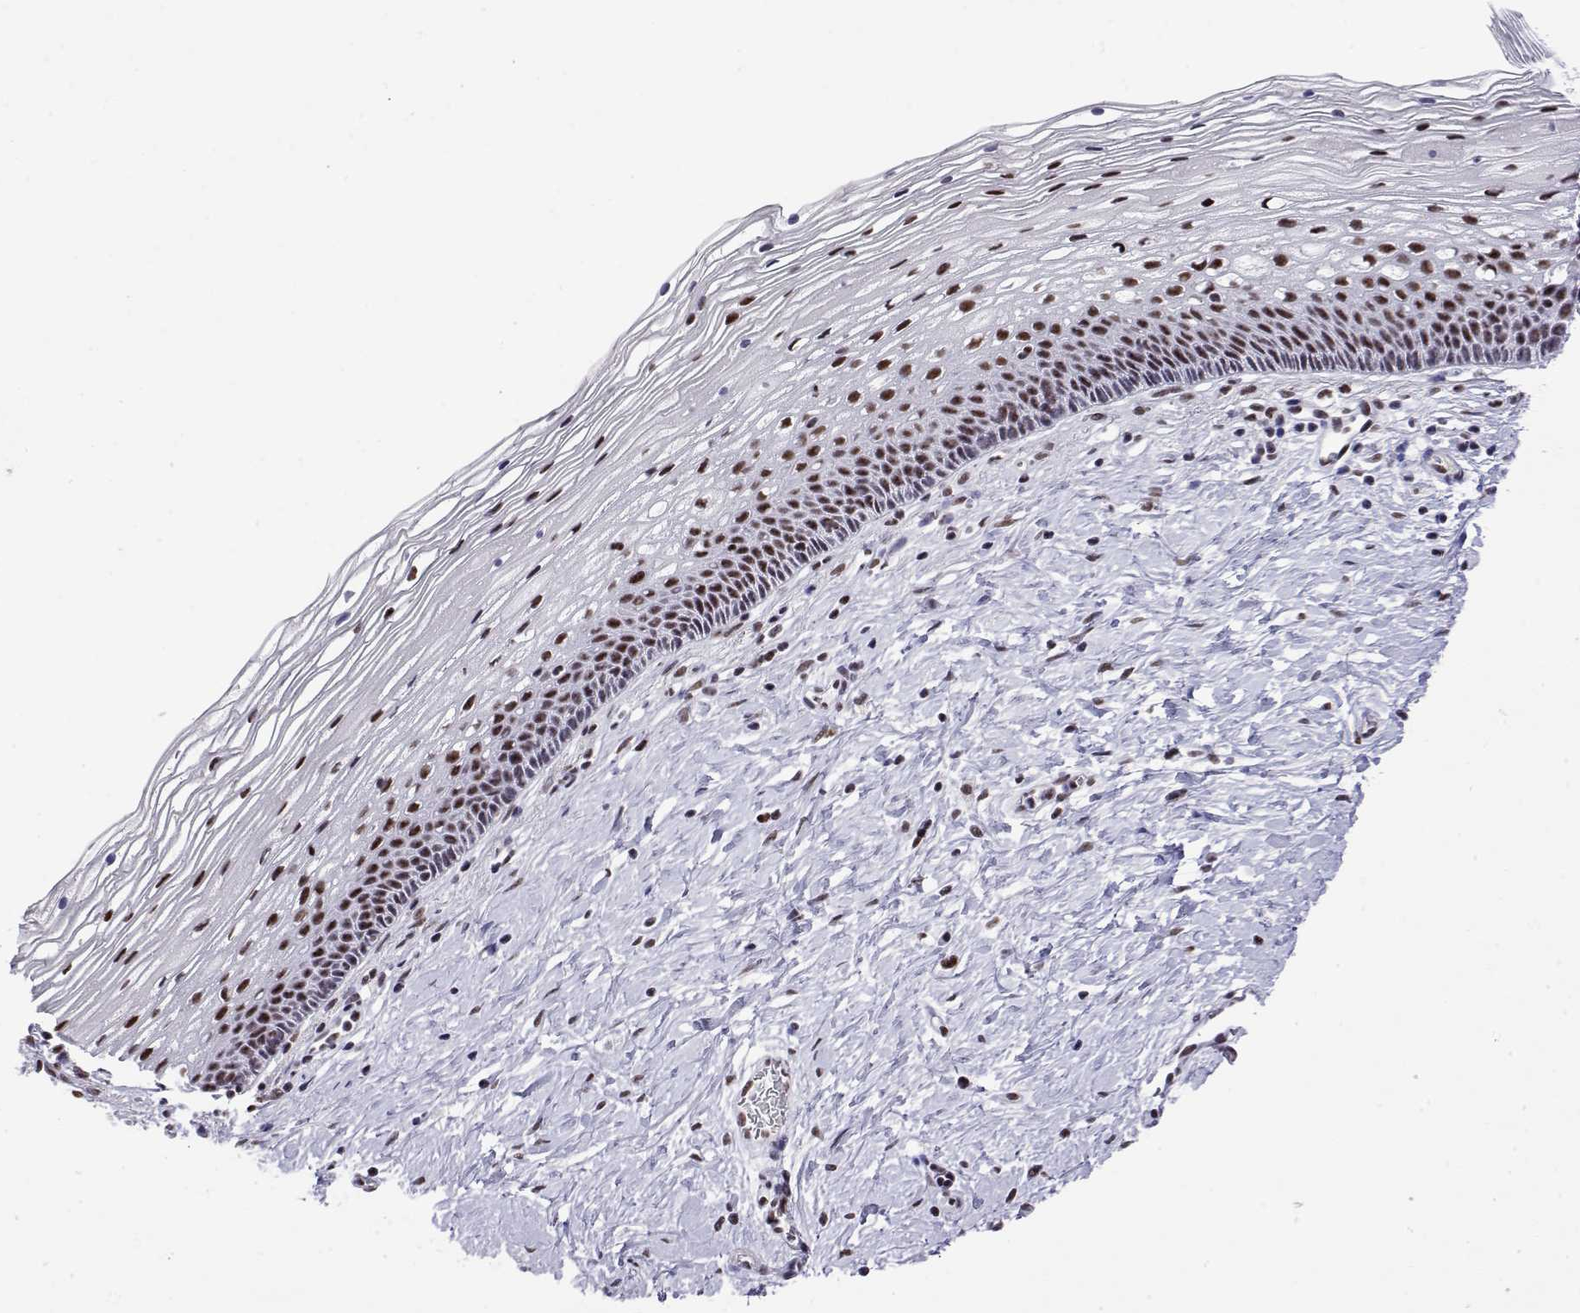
{"staining": {"intensity": "moderate", "quantity": ">75%", "location": "nuclear"}, "tissue": "cervix", "cell_type": "Glandular cells", "image_type": "normal", "snomed": [{"axis": "morphology", "description": "Normal tissue, NOS"}, {"axis": "topography", "description": "Cervix"}], "caption": "Immunohistochemistry image of benign human cervix stained for a protein (brown), which exhibits medium levels of moderate nuclear positivity in about >75% of glandular cells.", "gene": "POLDIP3", "patient": {"sex": "female", "age": 34}}